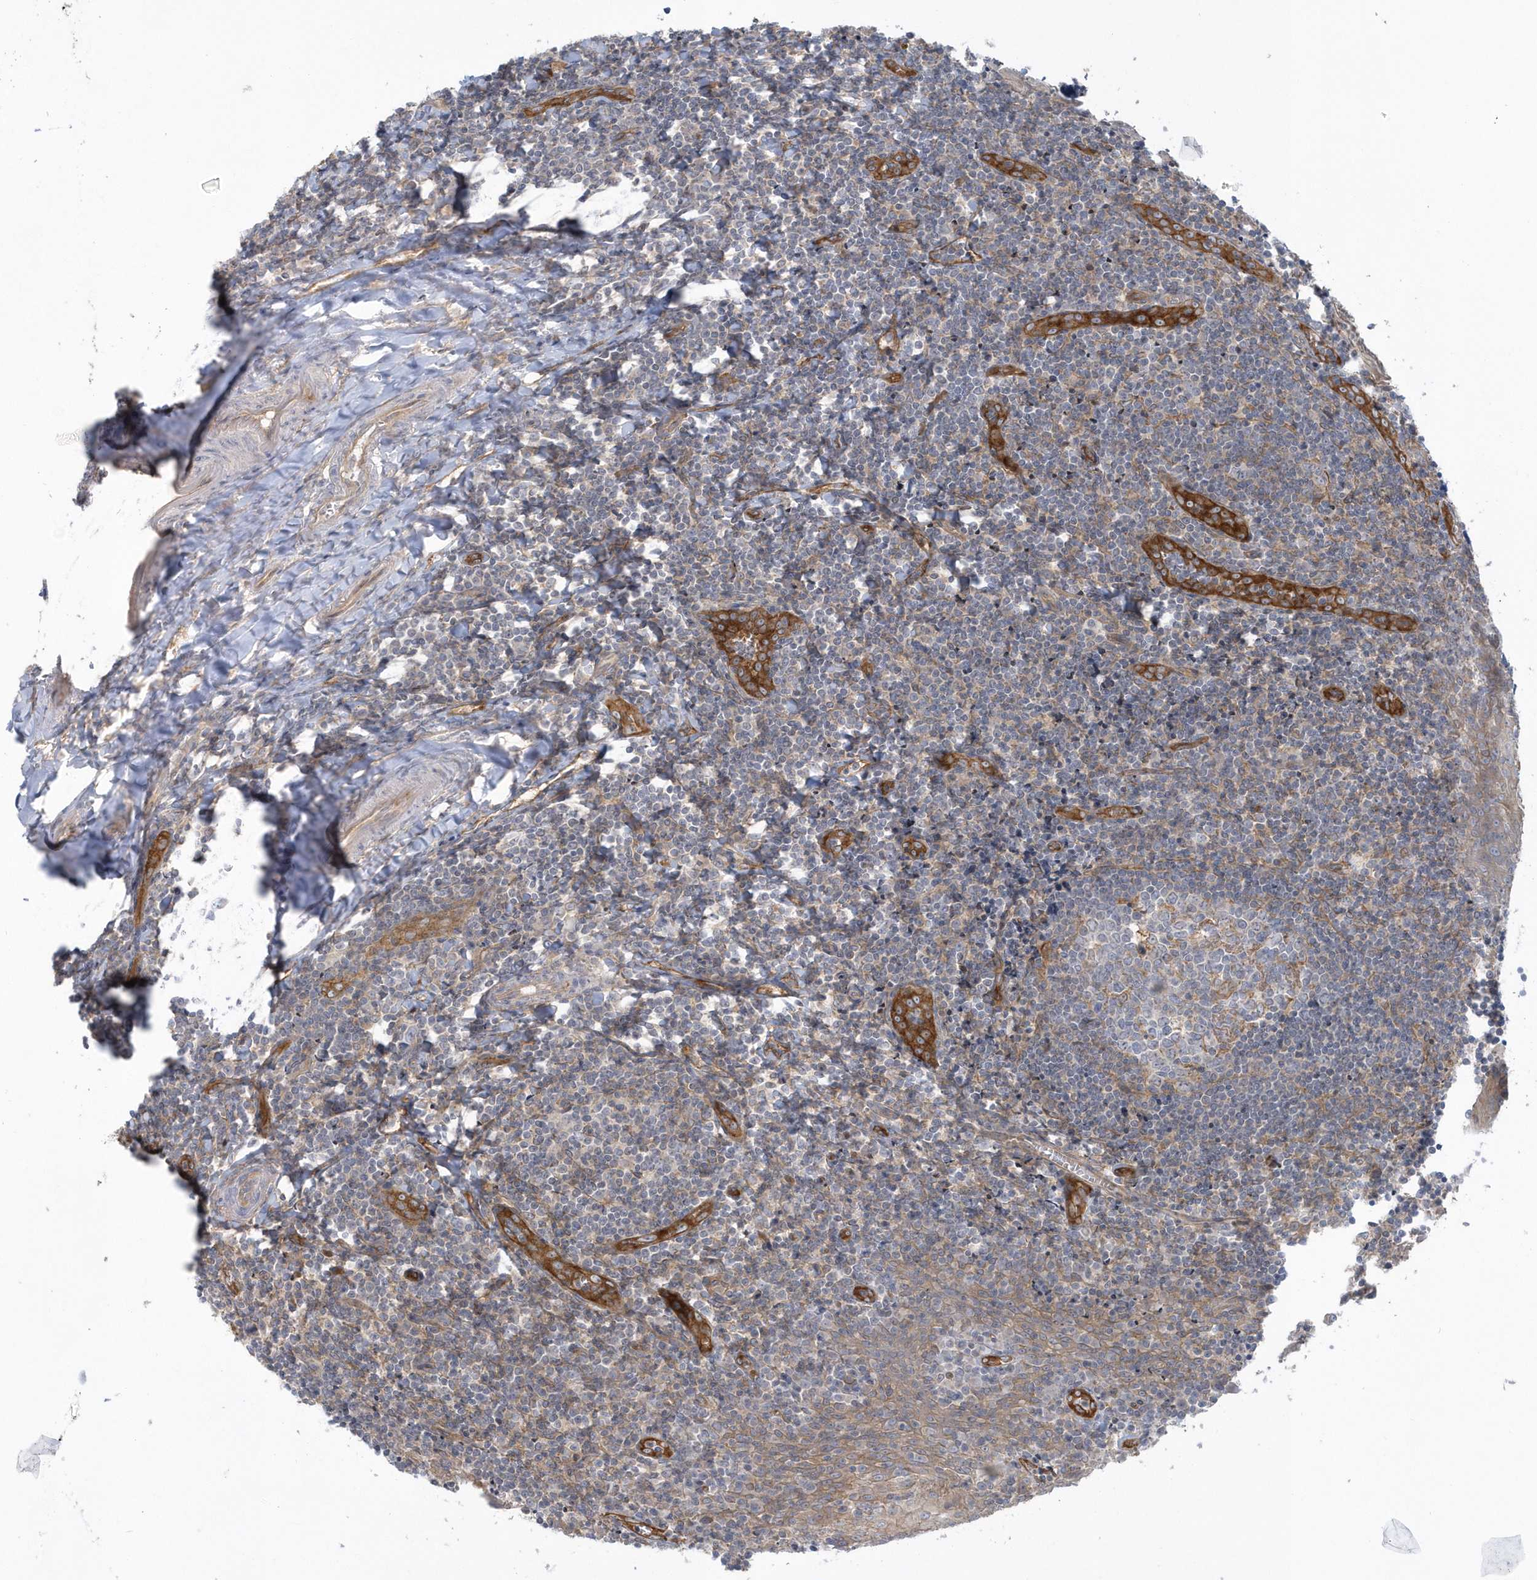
{"staining": {"intensity": "negative", "quantity": "none", "location": "none"}, "tissue": "tonsil", "cell_type": "Germinal center cells", "image_type": "normal", "snomed": [{"axis": "morphology", "description": "Normal tissue, NOS"}, {"axis": "topography", "description": "Tonsil"}], "caption": "IHC image of benign tonsil: human tonsil stained with DAB (3,3'-diaminobenzidine) reveals no significant protein positivity in germinal center cells.", "gene": "RAI14", "patient": {"sex": "male", "age": 27}}